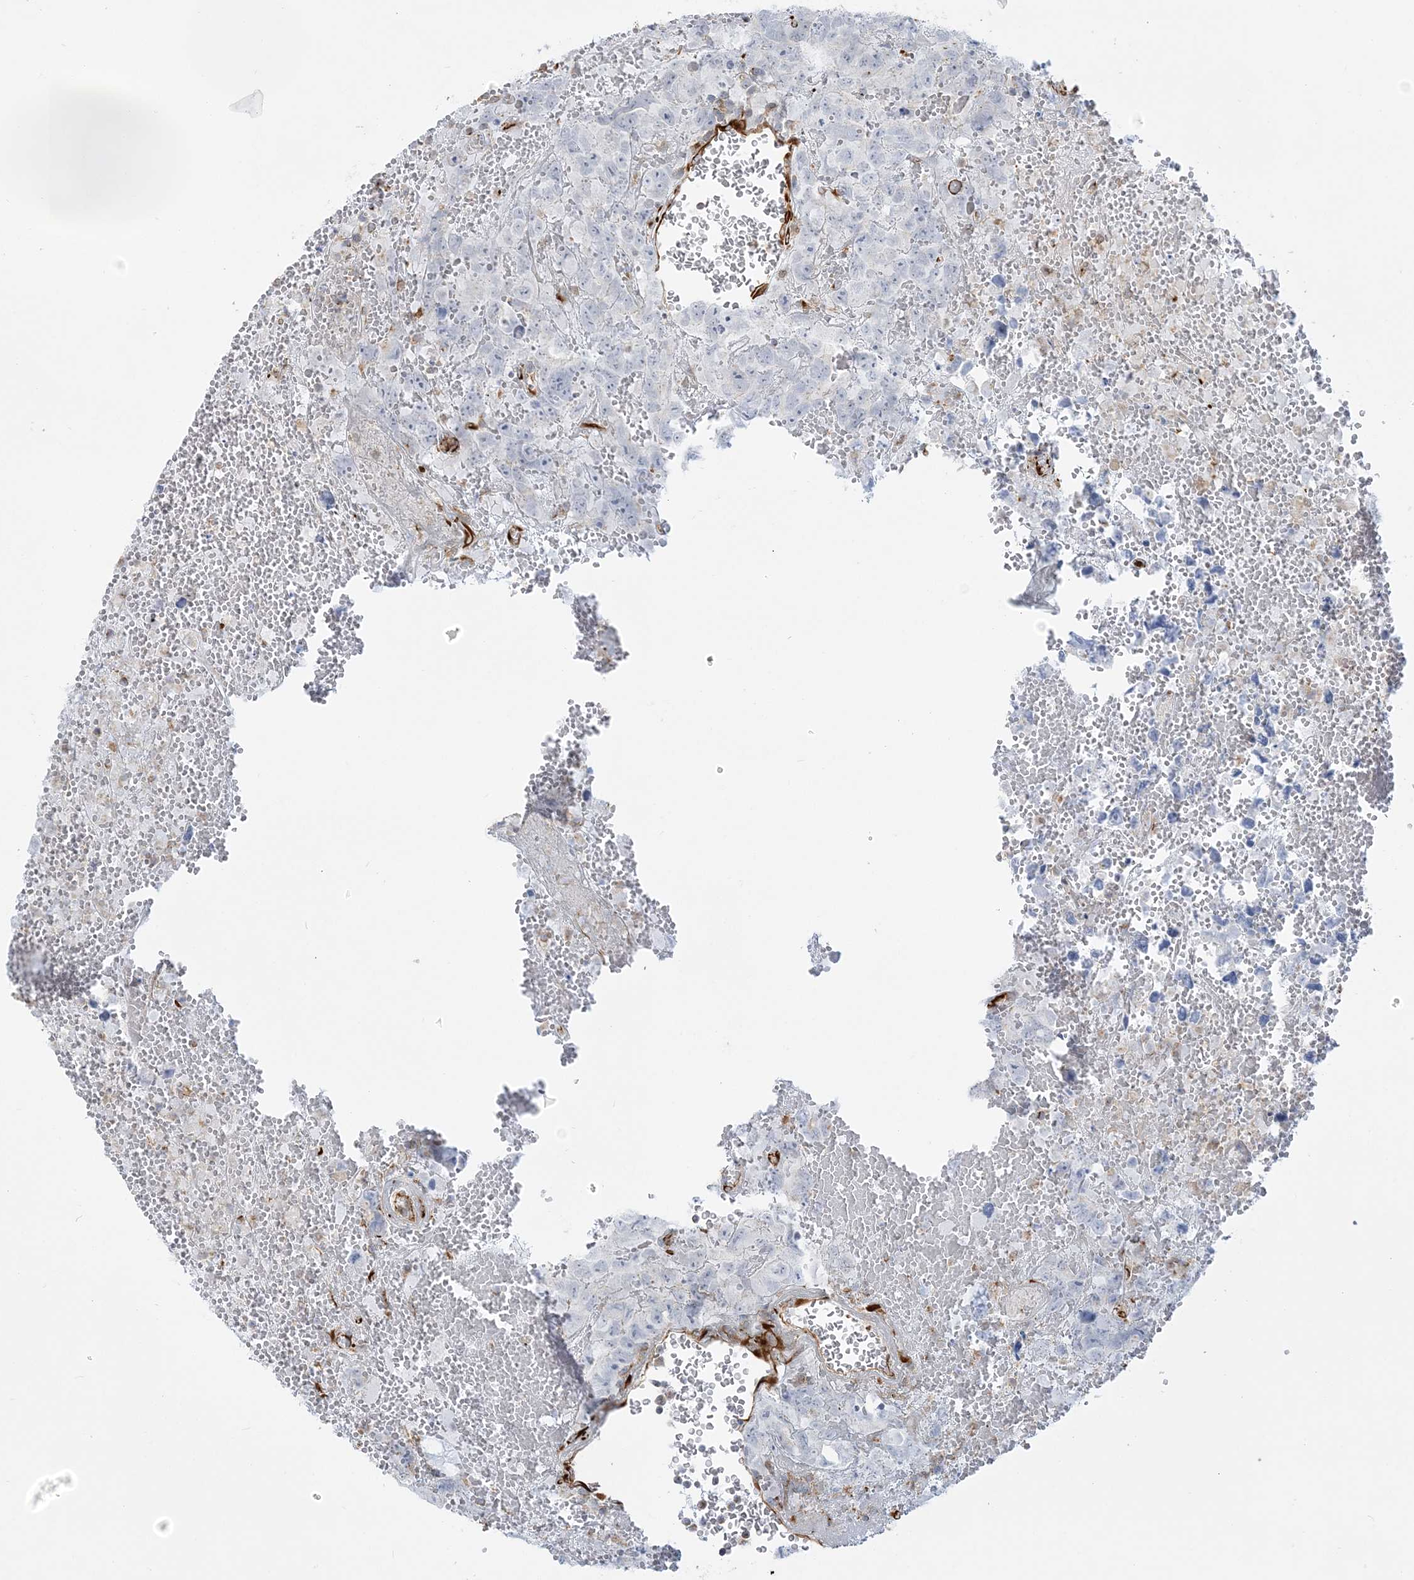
{"staining": {"intensity": "negative", "quantity": "none", "location": "none"}, "tissue": "testis cancer", "cell_type": "Tumor cells", "image_type": "cancer", "snomed": [{"axis": "morphology", "description": "Carcinoma, Embryonal, NOS"}, {"axis": "topography", "description": "Testis"}], "caption": "The image displays no significant expression in tumor cells of embryonal carcinoma (testis).", "gene": "SCLT1", "patient": {"sex": "male", "age": 45}}